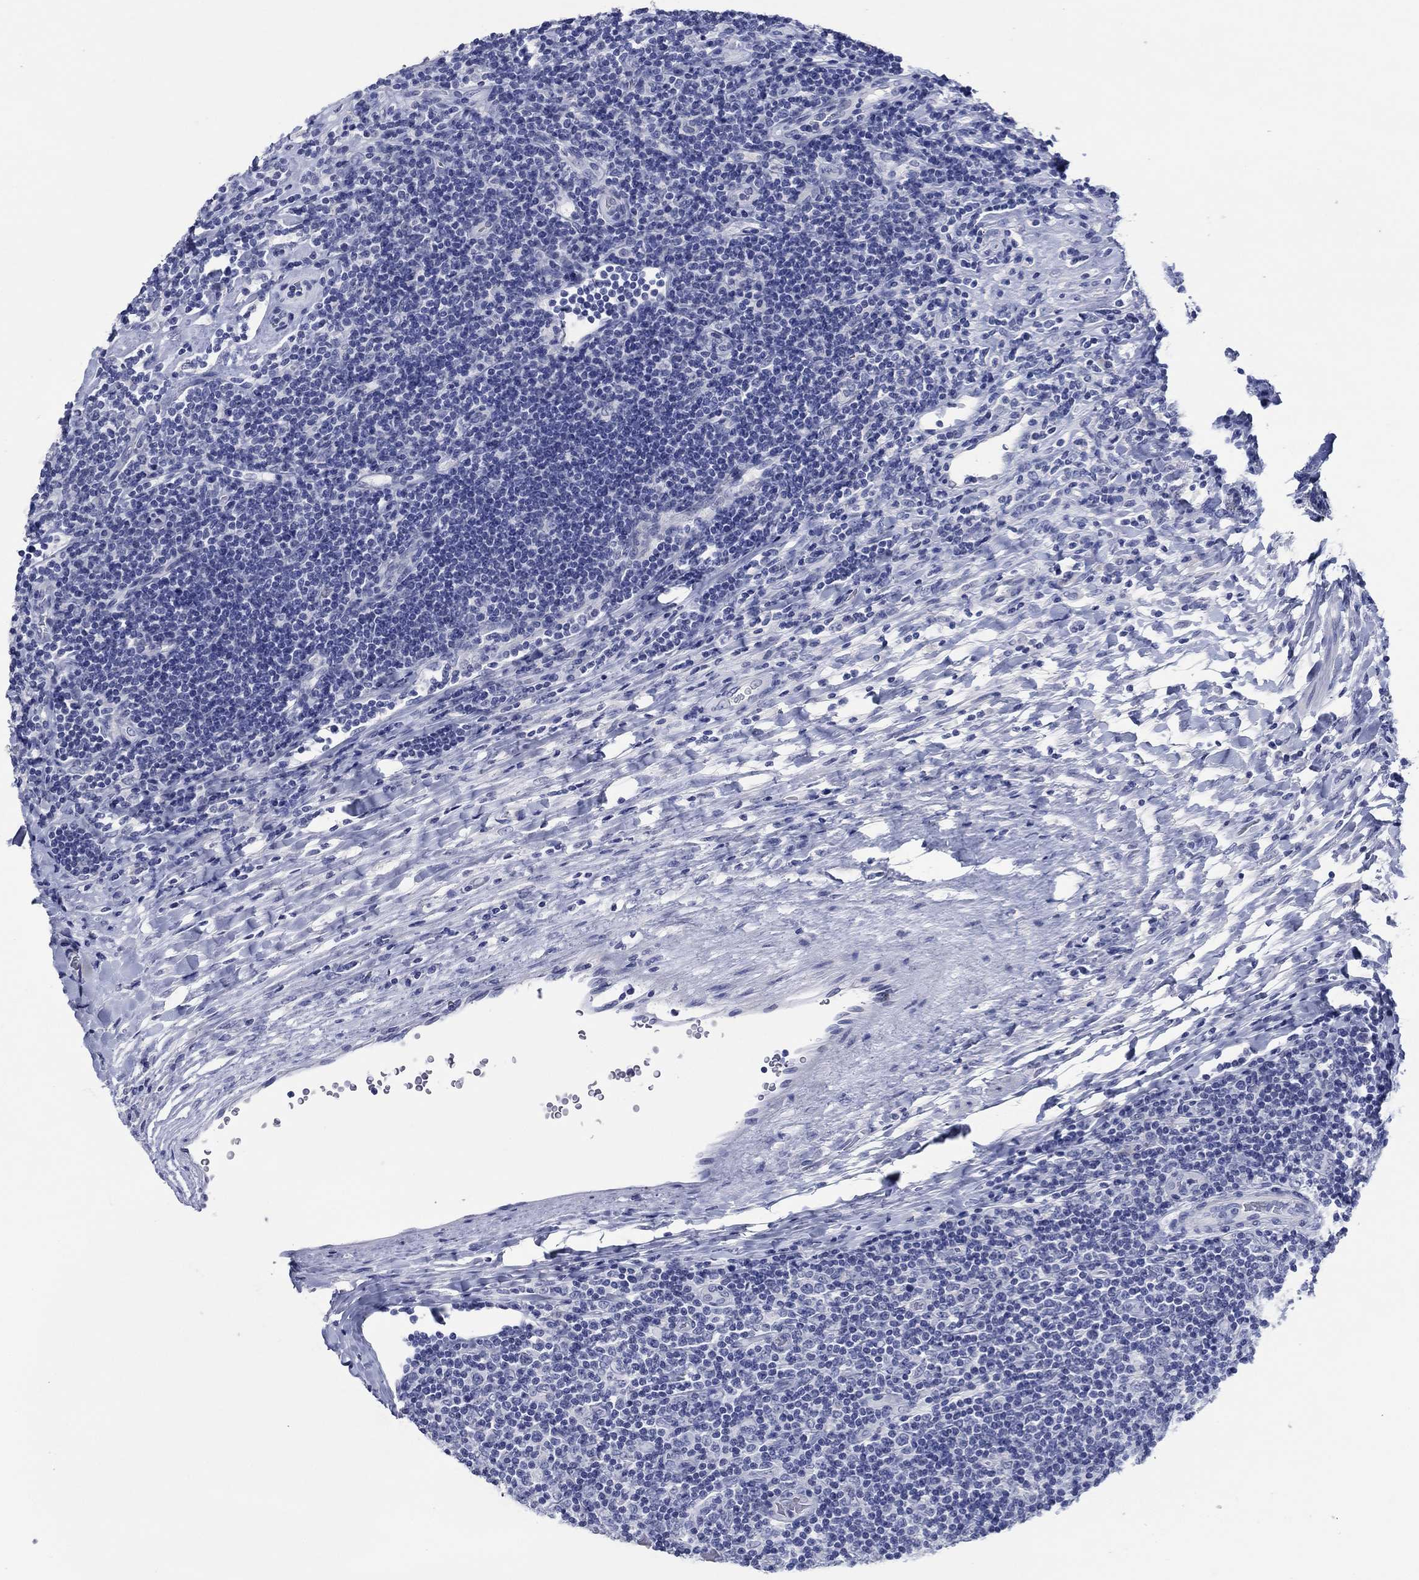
{"staining": {"intensity": "negative", "quantity": "none", "location": "none"}, "tissue": "lymphoma", "cell_type": "Tumor cells", "image_type": "cancer", "snomed": [{"axis": "morphology", "description": "Hodgkin's disease, NOS"}, {"axis": "topography", "description": "Lymph node"}], "caption": "IHC histopathology image of neoplastic tissue: lymphoma stained with DAB exhibits no significant protein staining in tumor cells.", "gene": "POU5F1", "patient": {"sex": "male", "age": 40}}